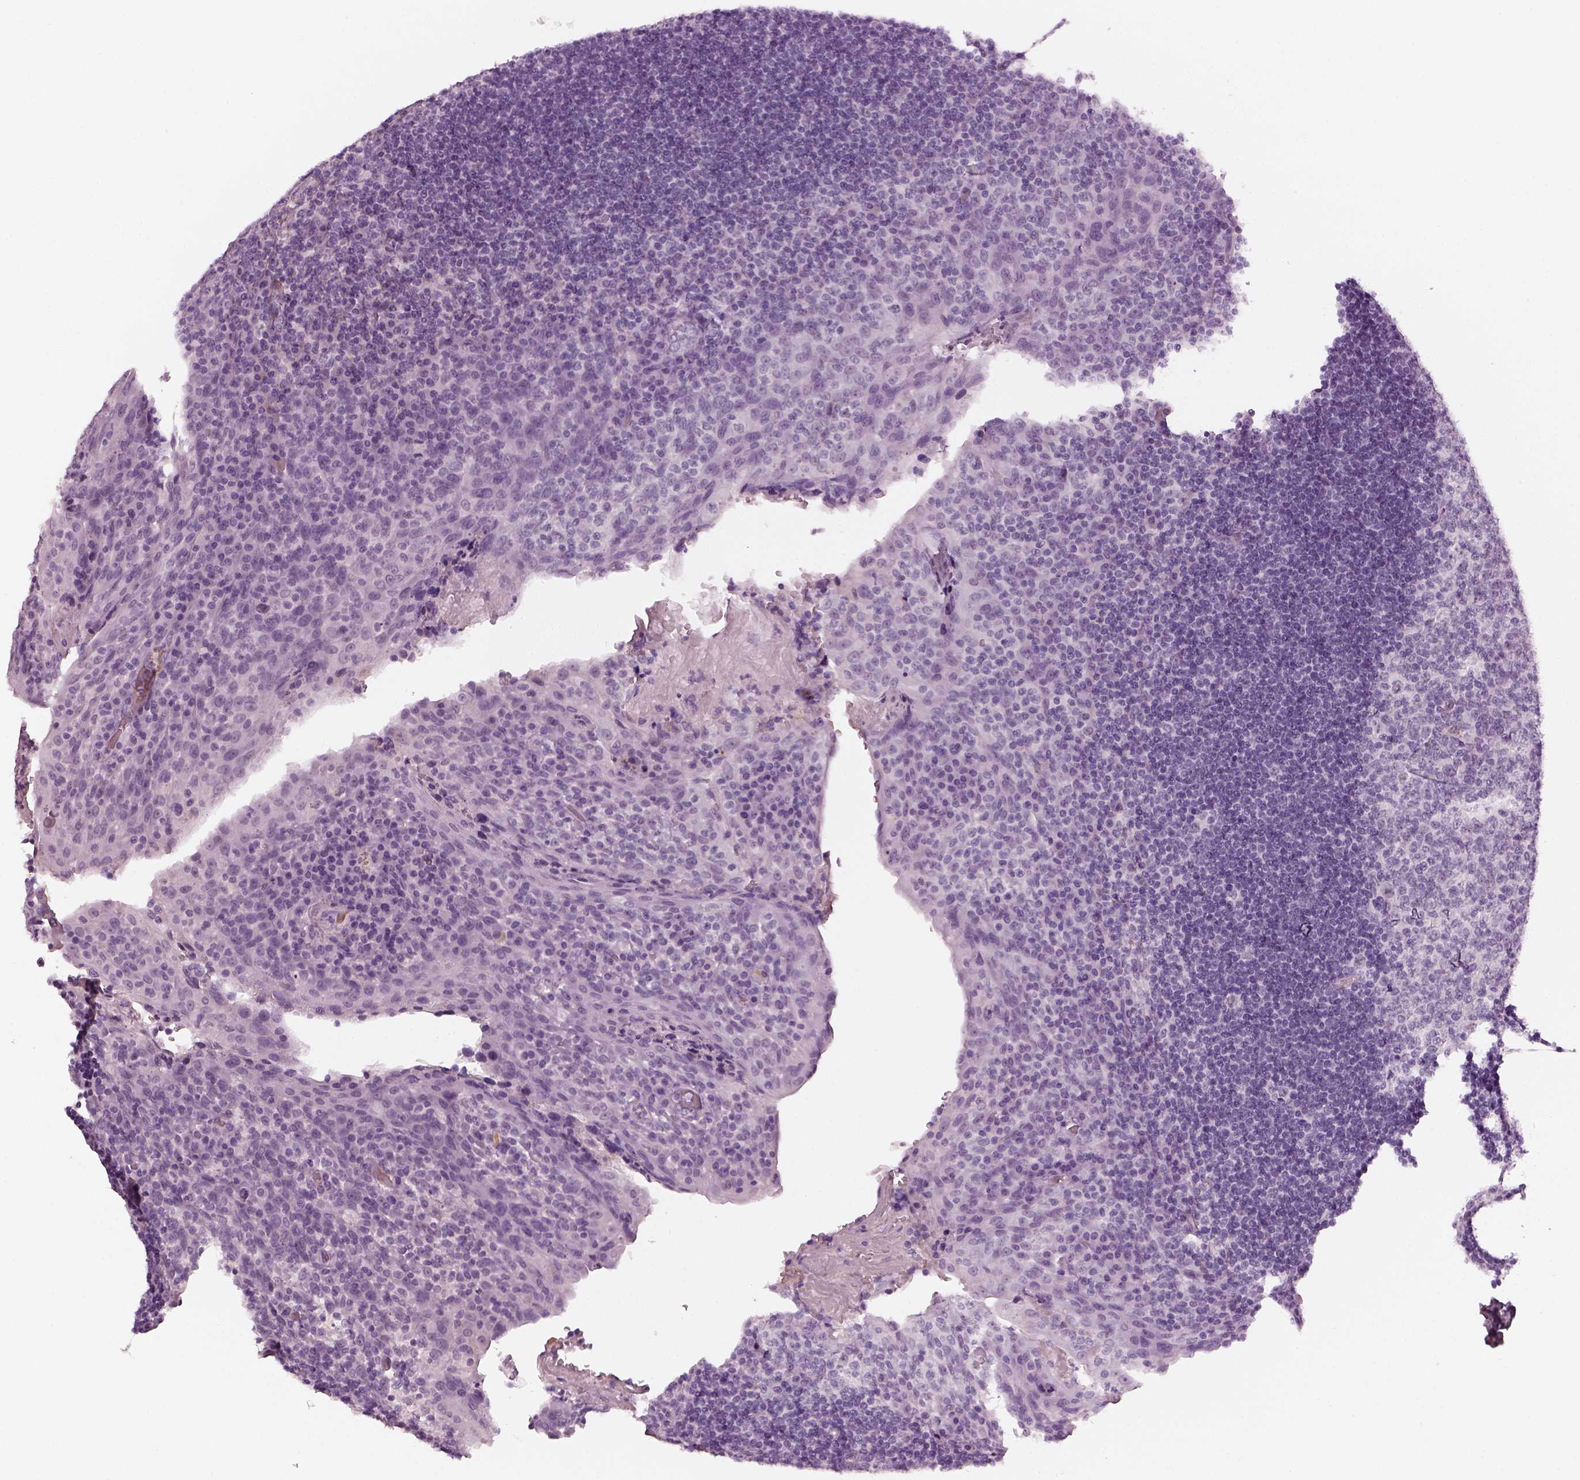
{"staining": {"intensity": "negative", "quantity": "none", "location": "none"}, "tissue": "tonsil", "cell_type": "Germinal center cells", "image_type": "normal", "snomed": [{"axis": "morphology", "description": "Normal tissue, NOS"}, {"axis": "topography", "description": "Tonsil"}], "caption": "An immunohistochemistry (IHC) image of benign tonsil is shown. There is no staining in germinal center cells of tonsil. (DAB (3,3'-diaminobenzidine) IHC visualized using brightfield microscopy, high magnification).", "gene": "TRIM69", "patient": {"sex": "male", "age": 17}}